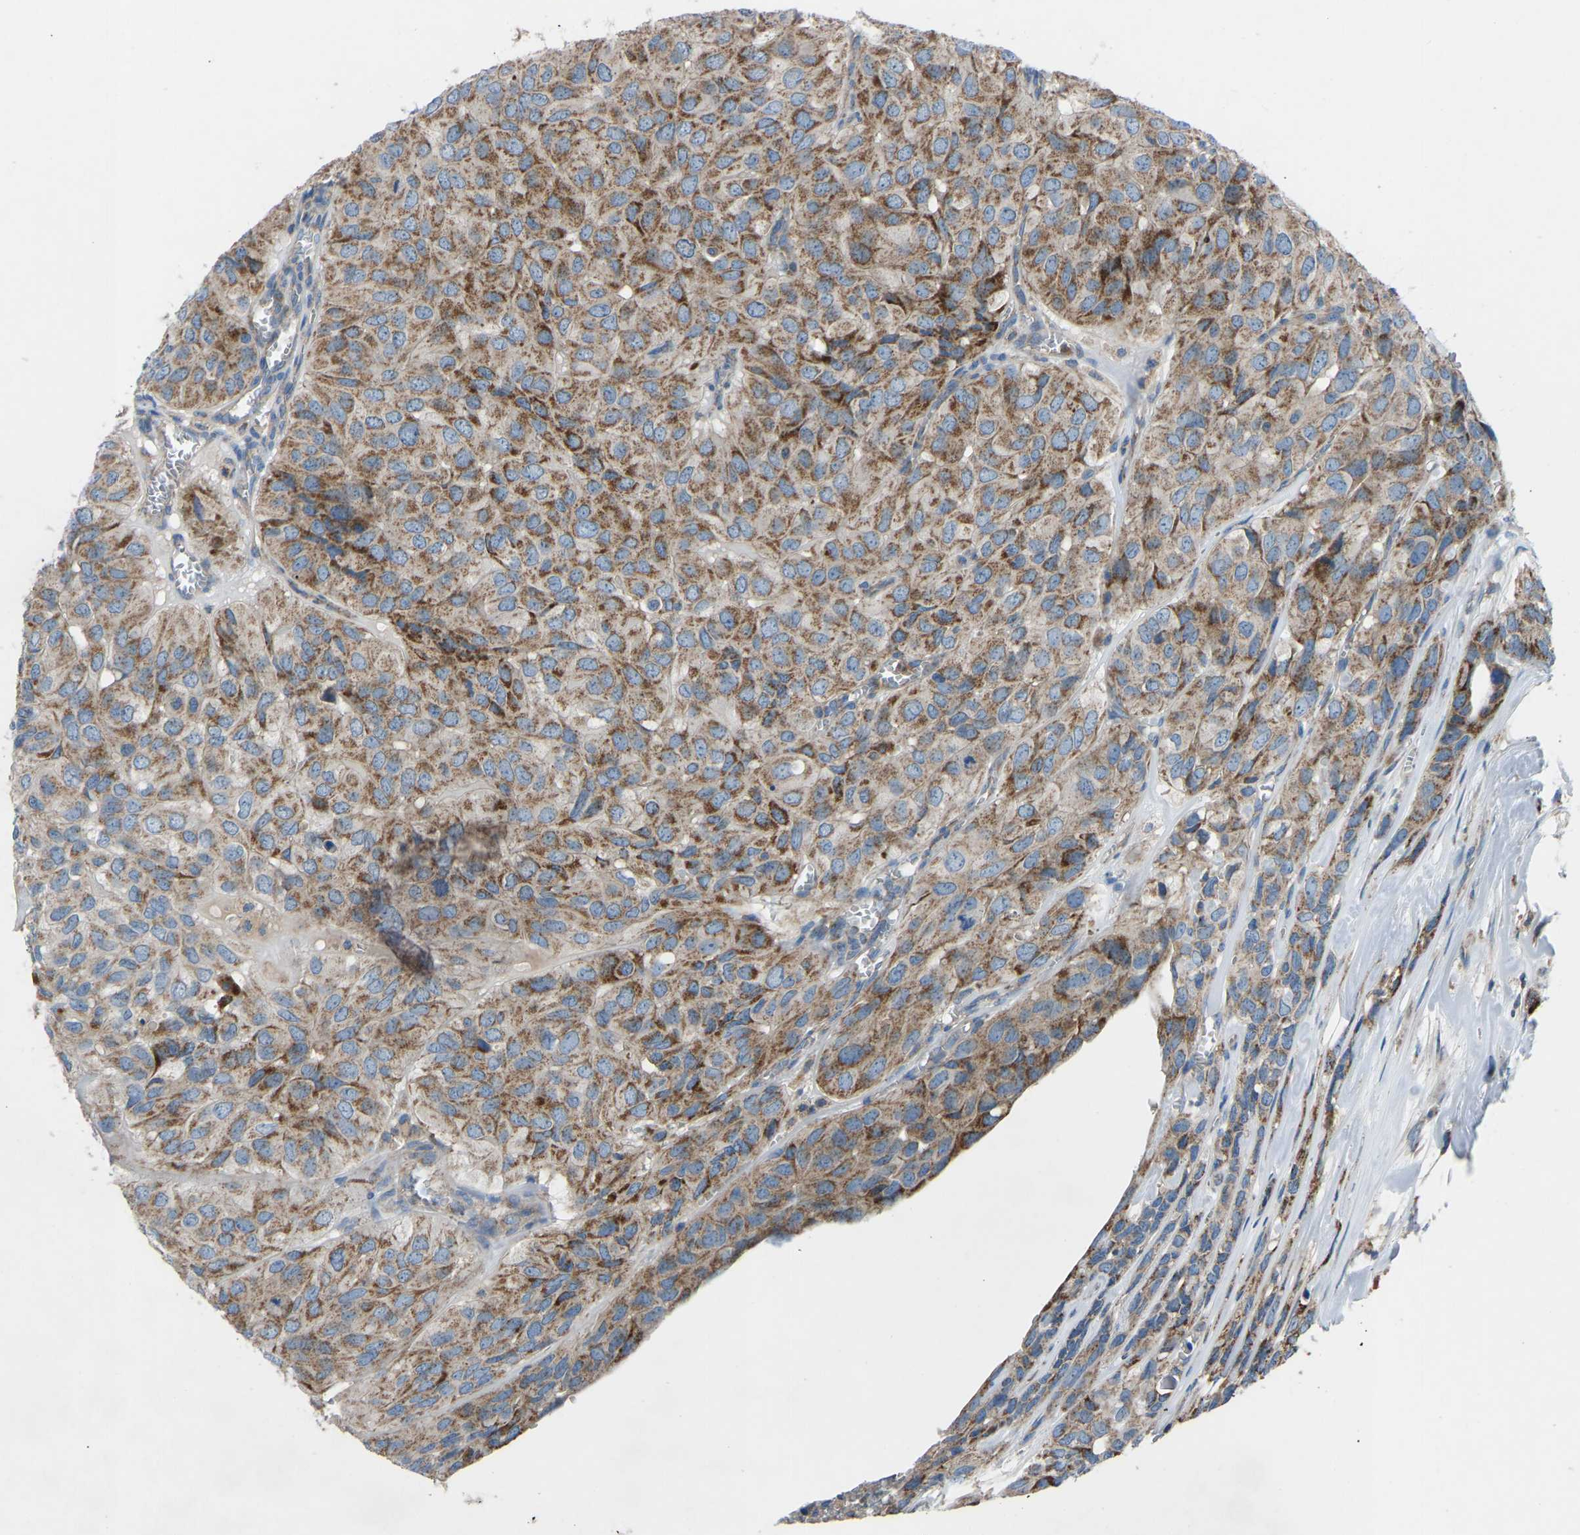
{"staining": {"intensity": "moderate", "quantity": ">75%", "location": "cytoplasmic/membranous"}, "tissue": "head and neck cancer", "cell_type": "Tumor cells", "image_type": "cancer", "snomed": [{"axis": "morphology", "description": "Adenocarcinoma, NOS"}, {"axis": "topography", "description": "Salivary gland, NOS"}, {"axis": "topography", "description": "Head-Neck"}], "caption": "The micrograph reveals staining of adenocarcinoma (head and neck), revealing moderate cytoplasmic/membranous protein positivity (brown color) within tumor cells.", "gene": "GRK6", "patient": {"sex": "female", "age": 76}}